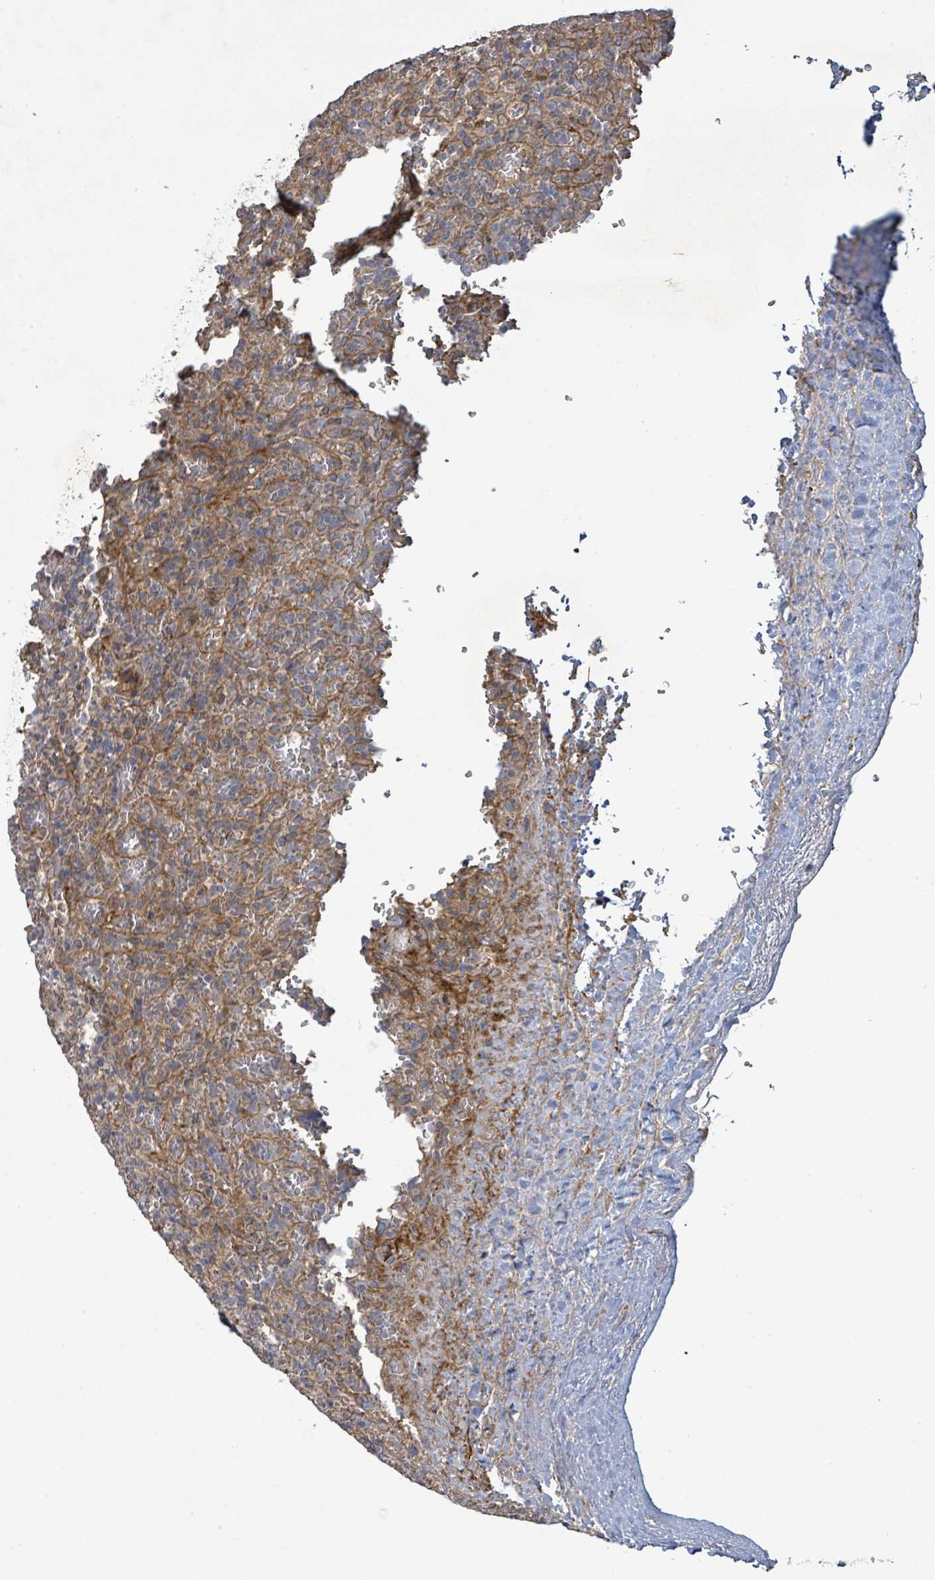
{"staining": {"intensity": "weak", "quantity": "<25%", "location": "cytoplasmic/membranous"}, "tissue": "lymphoma", "cell_type": "Tumor cells", "image_type": "cancer", "snomed": [{"axis": "morphology", "description": "Malignant lymphoma, non-Hodgkin's type, Low grade"}, {"axis": "topography", "description": "Spleen"}], "caption": "An immunohistochemistry image of lymphoma is shown. There is no staining in tumor cells of lymphoma. (DAB (3,3'-diaminobenzidine) immunohistochemistry (IHC) with hematoxylin counter stain).", "gene": "STARD4", "patient": {"sex": "female", "age": 64}}